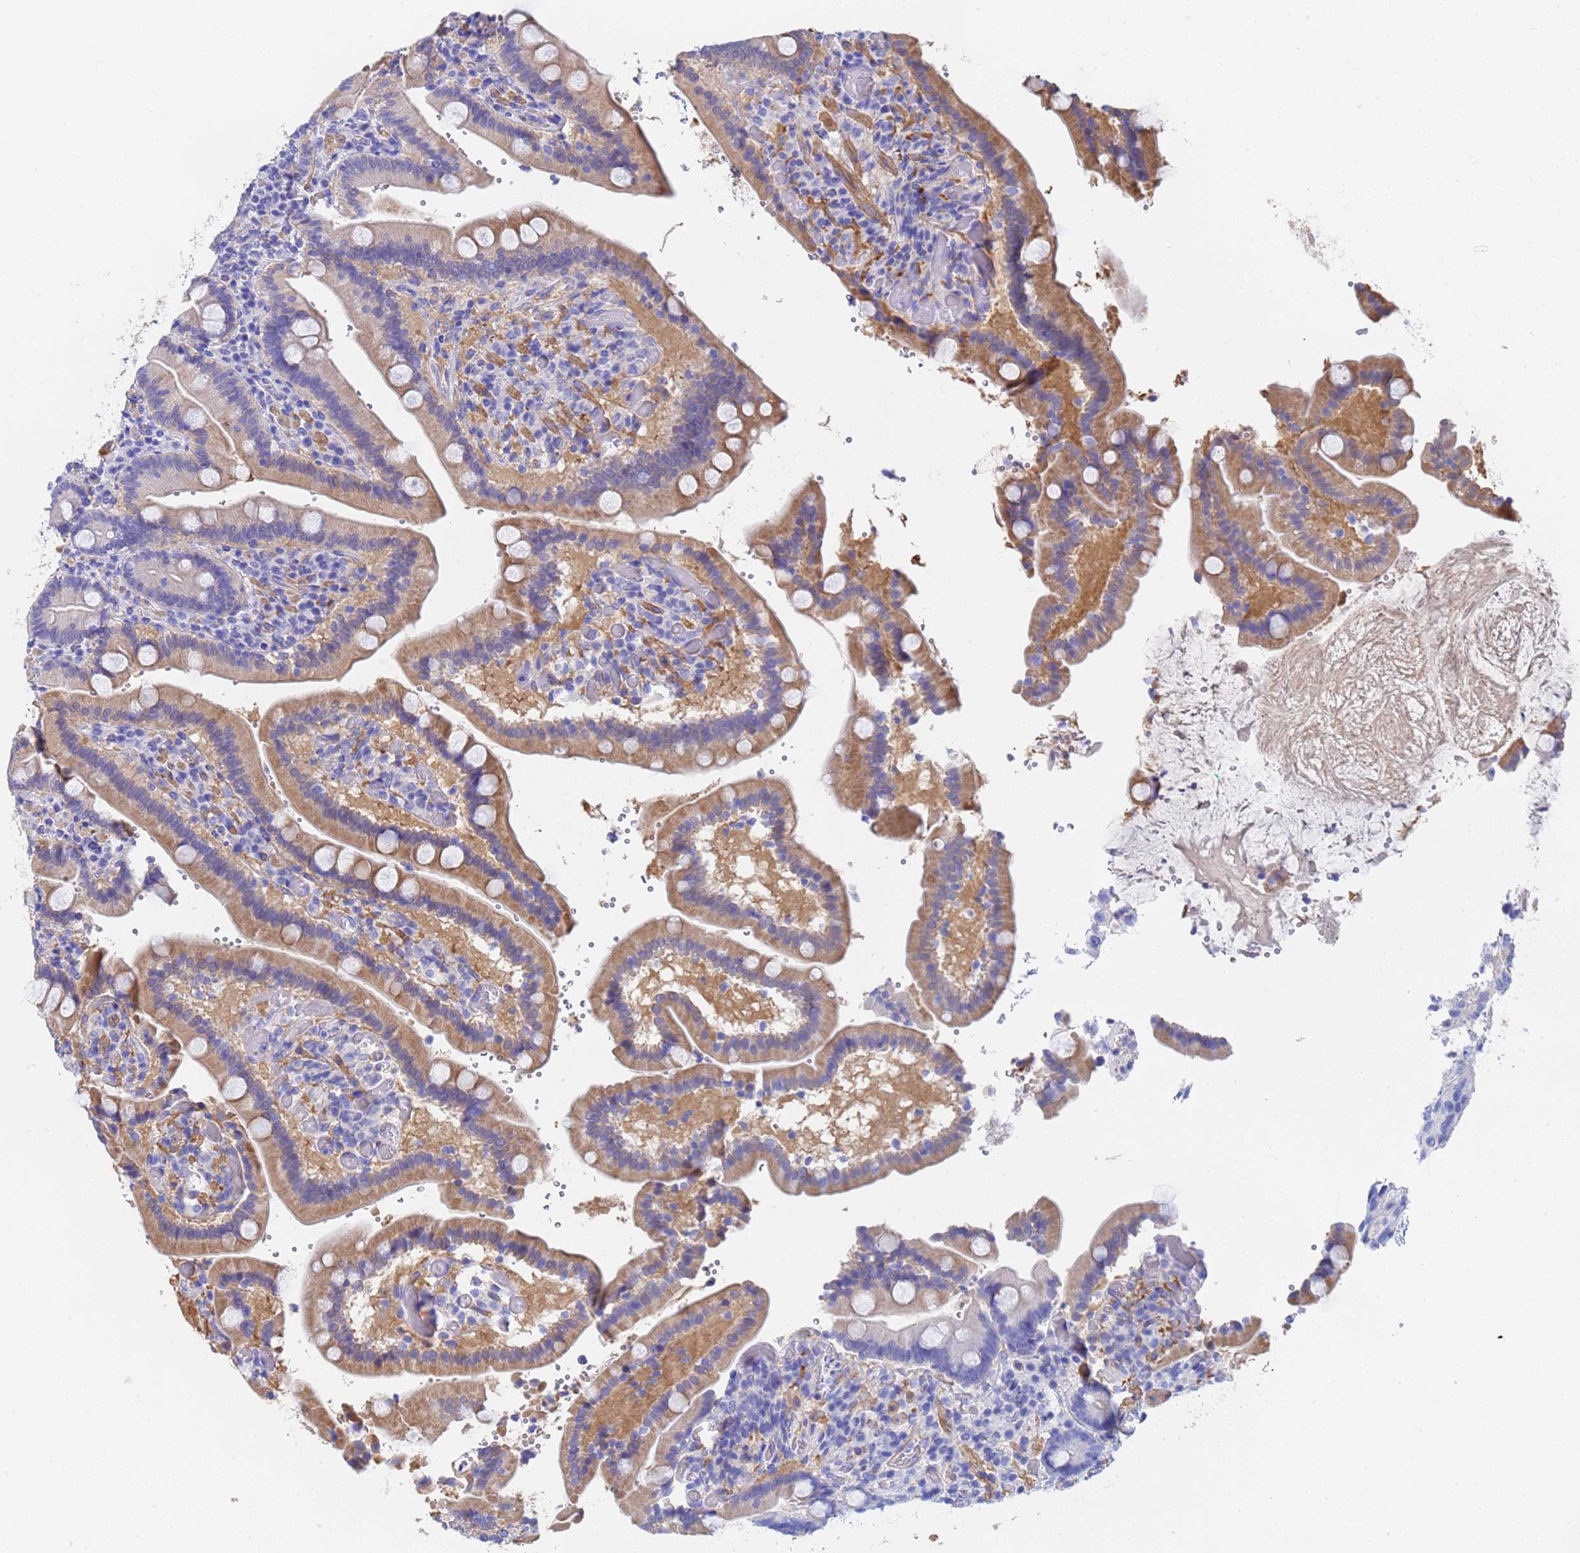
{"staining": {"intensity": "moderate", "quantity": "<25%", "location": "cytoplasmic/membranous"}, "tissue": "duodenum", "cell_type": "Glandular cells", "image_type": "normal", "snomed": [{"axis": "morphology", "description": "Normal tissue, NOS"}, {"axis": "topography", "description": "Duodenum"}], "caption": "Human duodenum stained for a protein (brown) exhibits moderate cytoplasmic/membranous positive expression in about <25% of glandular cells.", "gene": "CST1", "patient": {"sex": "female", "age": 62}}